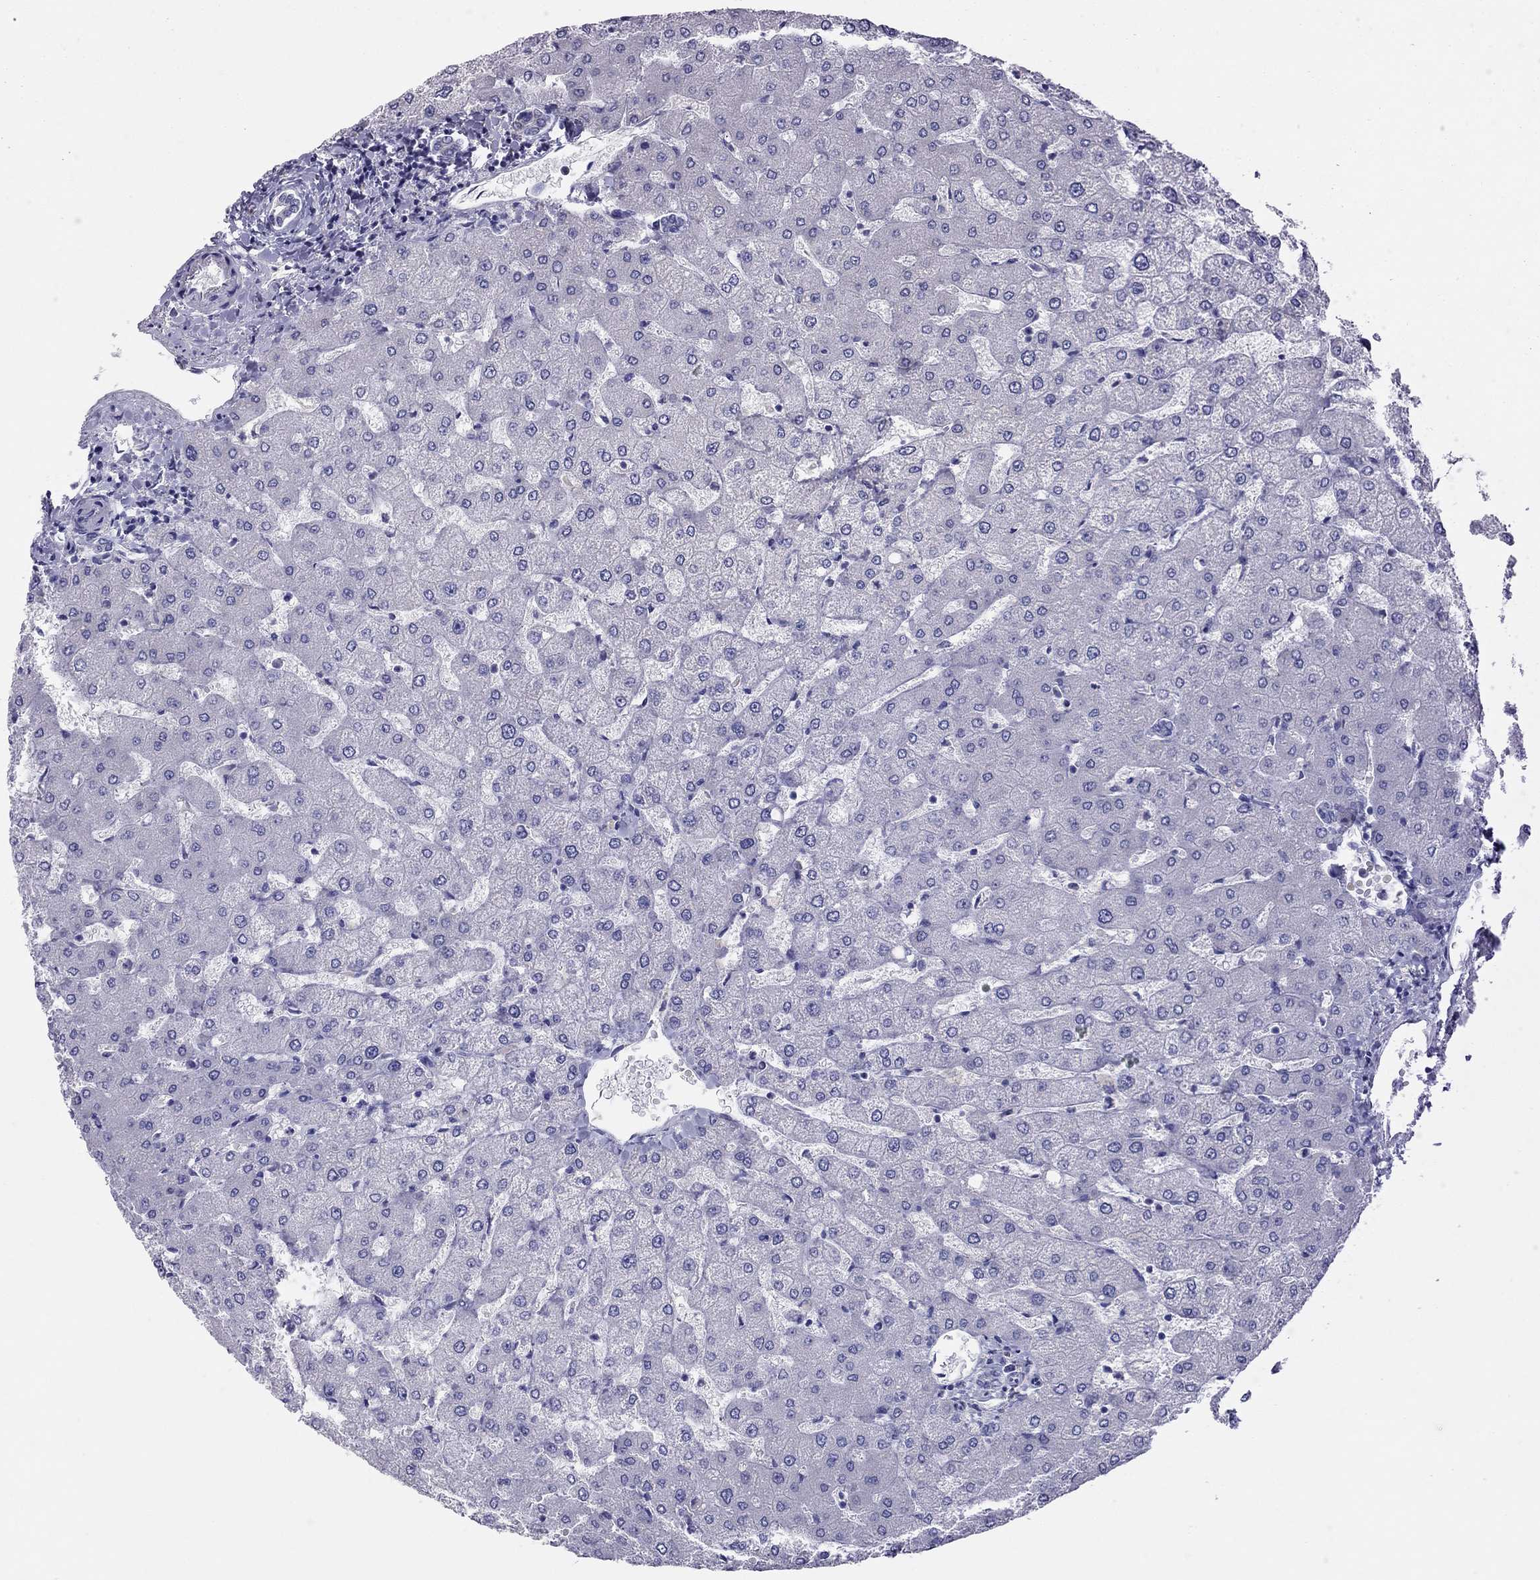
{"staining": {"intensity": "negative", "quantity": "none", "location": "none"}, "tissue": "liver", "cell_type": "Cholangiocytes", "image_type": "normal", "snomed": [{"axis": "morphology", "description": "Normal tissue, NOS"}, {"axis": "topography", "description": "Liver"}], "caption": "Immunohistochemistry photomicrograph of benign human liver stained for a protein (brown), which displays no expression in cholangiocytes.", "gene": "ALOX15B", "patient": {"sex": "female", "age": 54}}